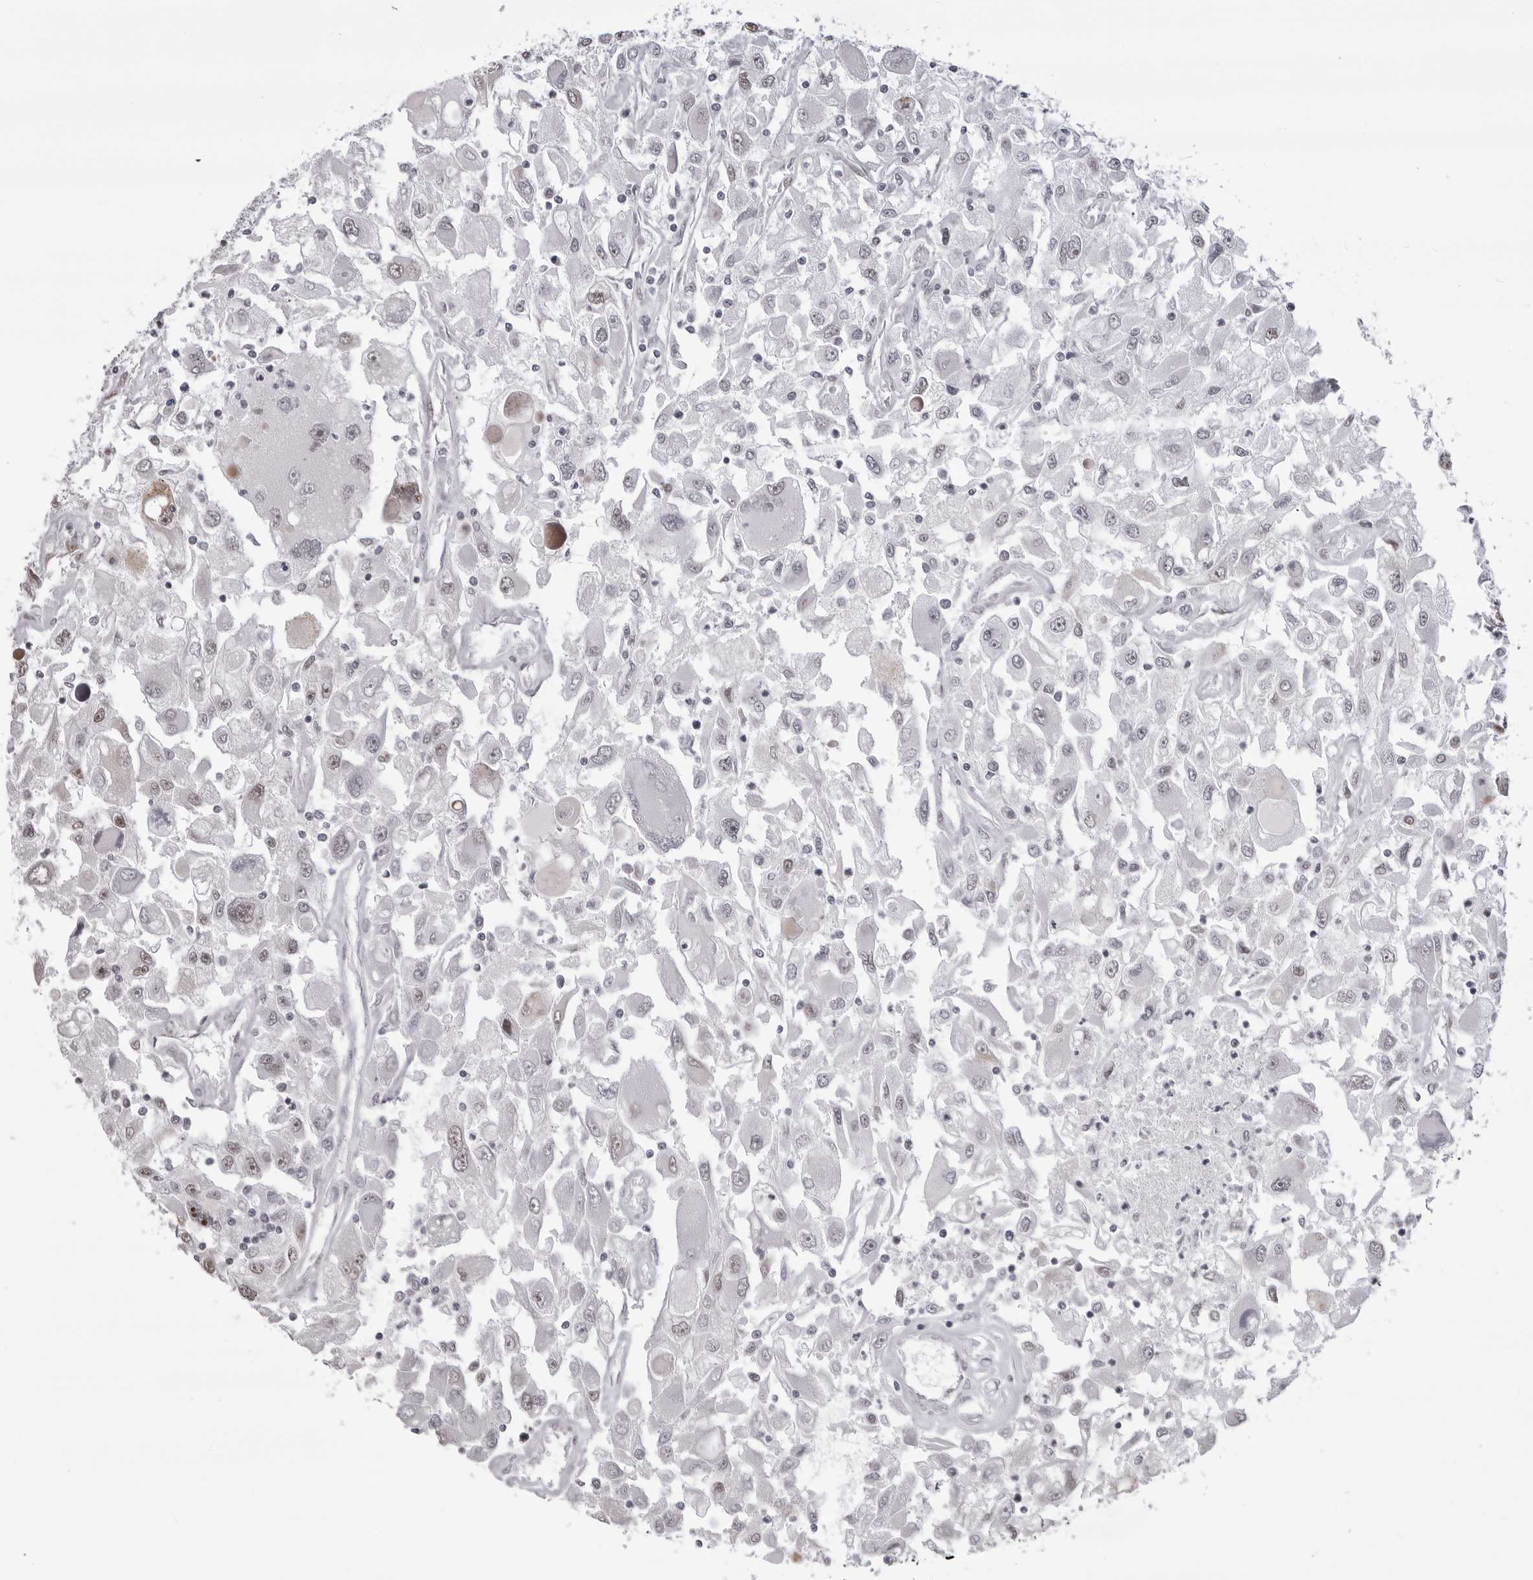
{"staining": {"intensity": "negative", "quantity": "none", "location": "none"}, "tissue": "renal cancer", "cell_type": "Tumor cells", "image_type": "cancer", "snomed": [{"axis": "morphology", "description": "Adenocarcinoma, NOS"}, {"axis": "topography", "description": "Kidney"}], "caption": "High power microscopy photomicrograph of an IHC micrograph of renal adenocarcinoma, revealing no significant positivity in tumor cells.", "gene": "PHF3", "patient": {"sex": "female", "age": 52}}